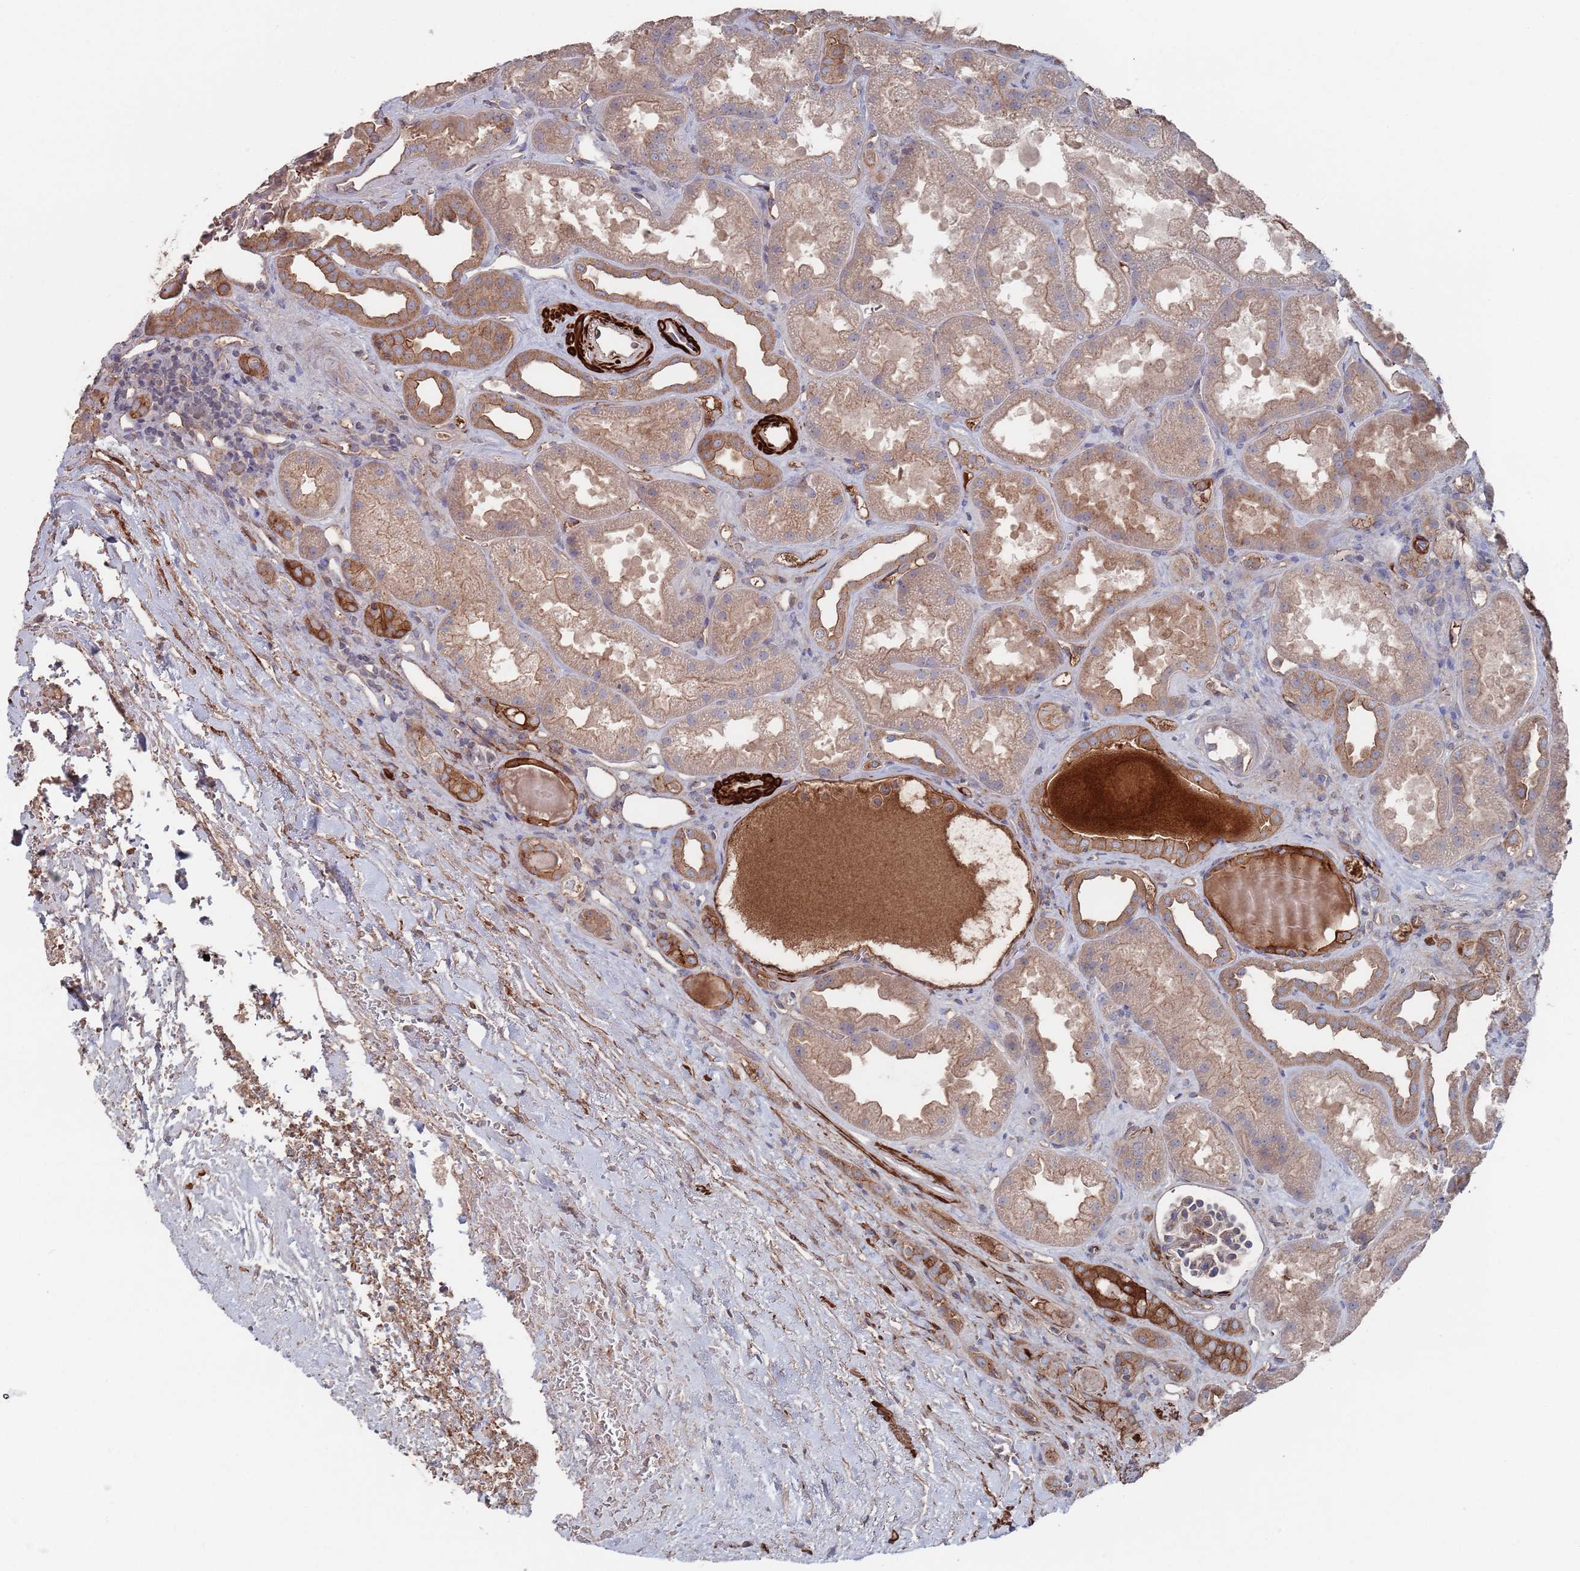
{"staining": {"intensity": "weak", "quantity": "25%-75%", "location": "cytoplasmic/membranous"}, "tissue": "kidney", "cell_type": "Cells in glomeruli", "image_type": "normal", "snomed": [{"axis": "morphology", "description": "Normal tissue, NOS"}, {"axis": "topography", "description": "Kidney"}], "caption": "The immunohistochemical stain highlights weak cytoplasmic/membranous staining in cells in glomeruli of unremarkable kidney.", "gene": "PLEKHA4", "patient": {"sex": "male", "age": 61}}